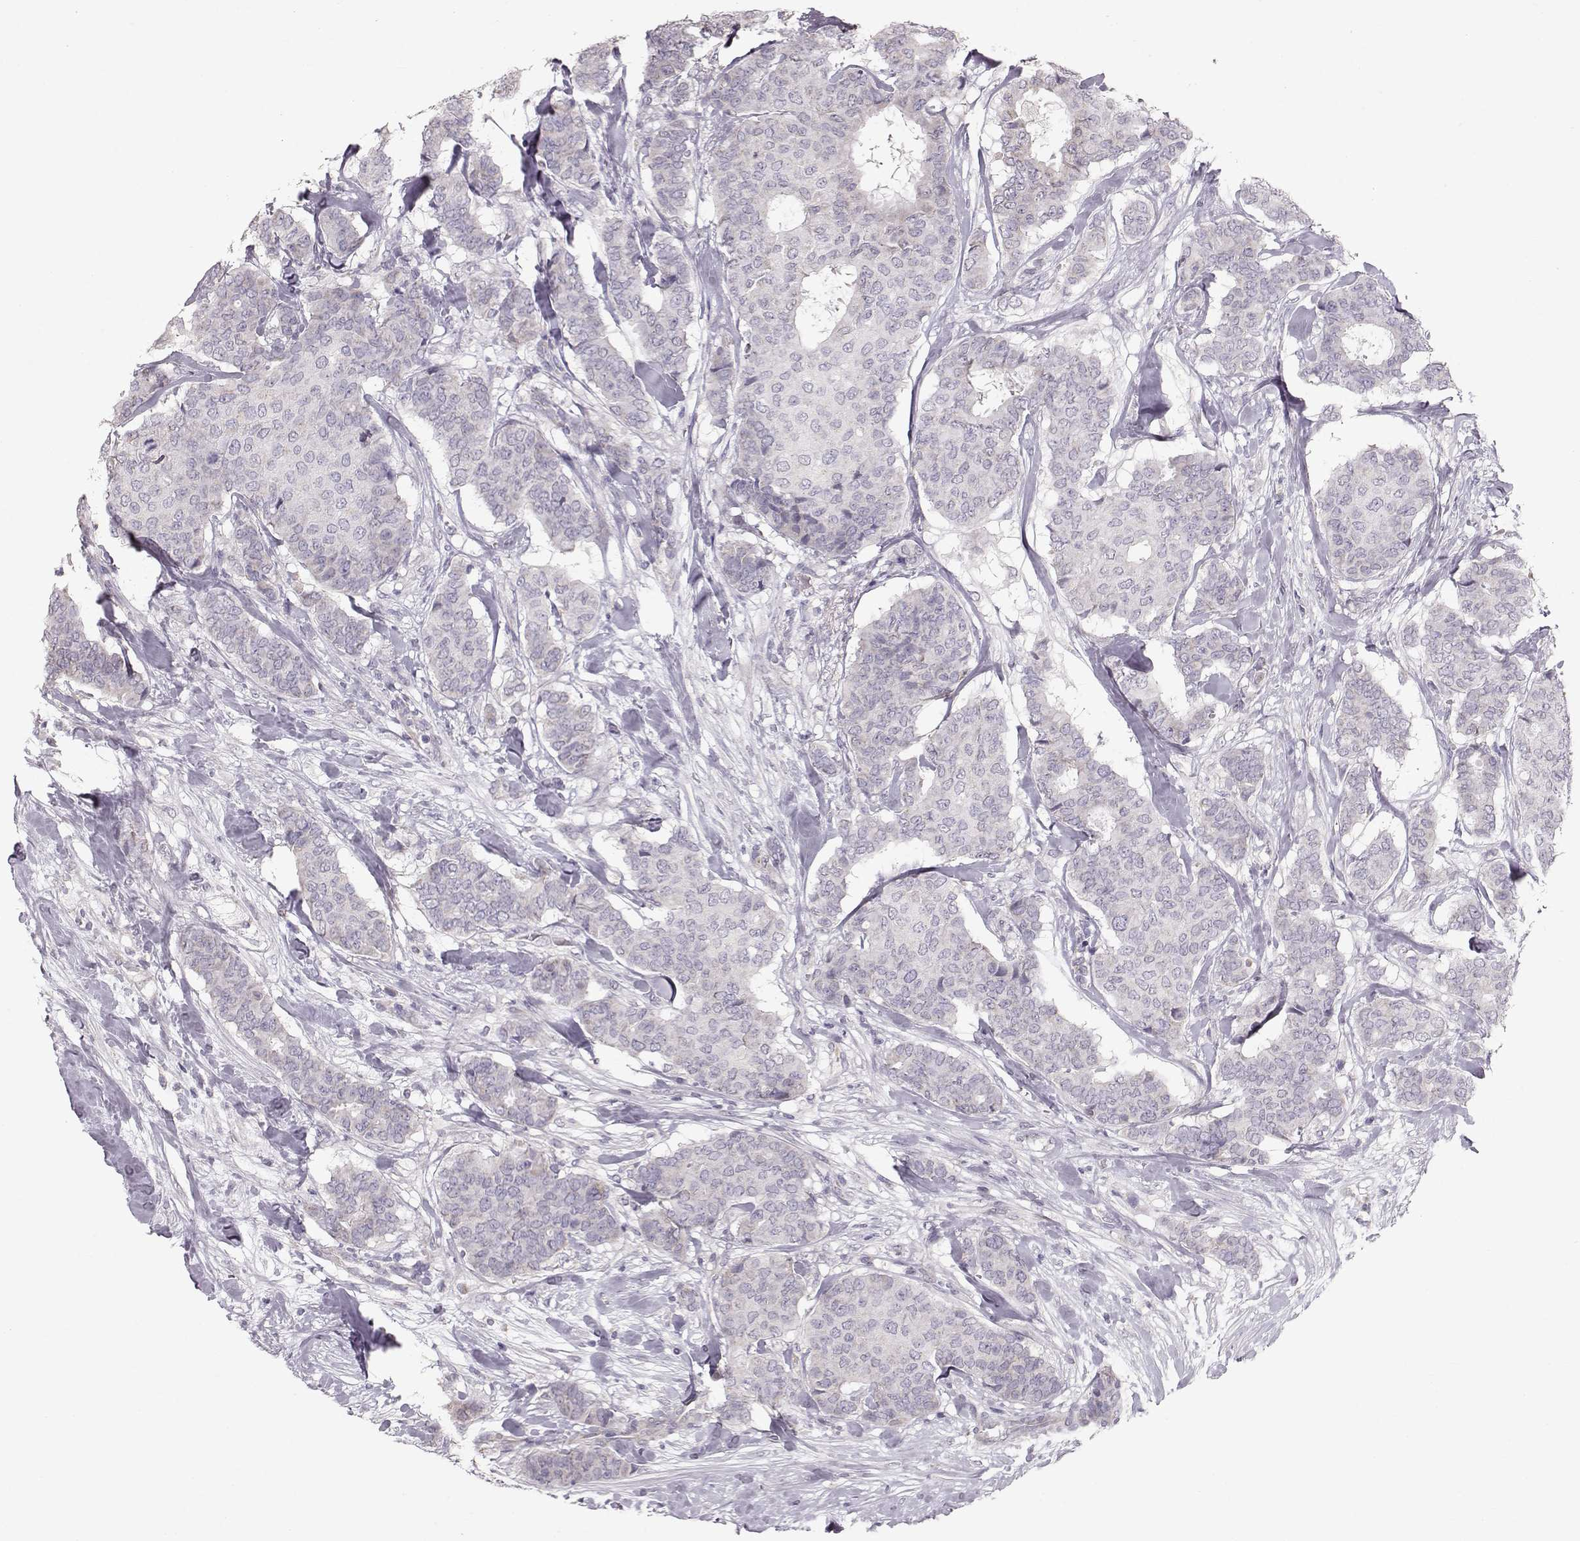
{"staining": {"intensity": "negative", "quantity": "none", "location": "none"}, "tissue": "breast cancer", "cell_type": "Tumor cells", "image_type": "cancer", "snomed": [{"axis": "morphology", "description": "Duct carcinoma"}, {"axis": "topography", "description": "Breast"}], "caption": "This is an immunohistochemistry micrograph of human breast cancer (intraductal carcinoma). There is no expression in tumor cells.", "gene": "POU1F1", "patient": {"sex": "female", "age": 75}}